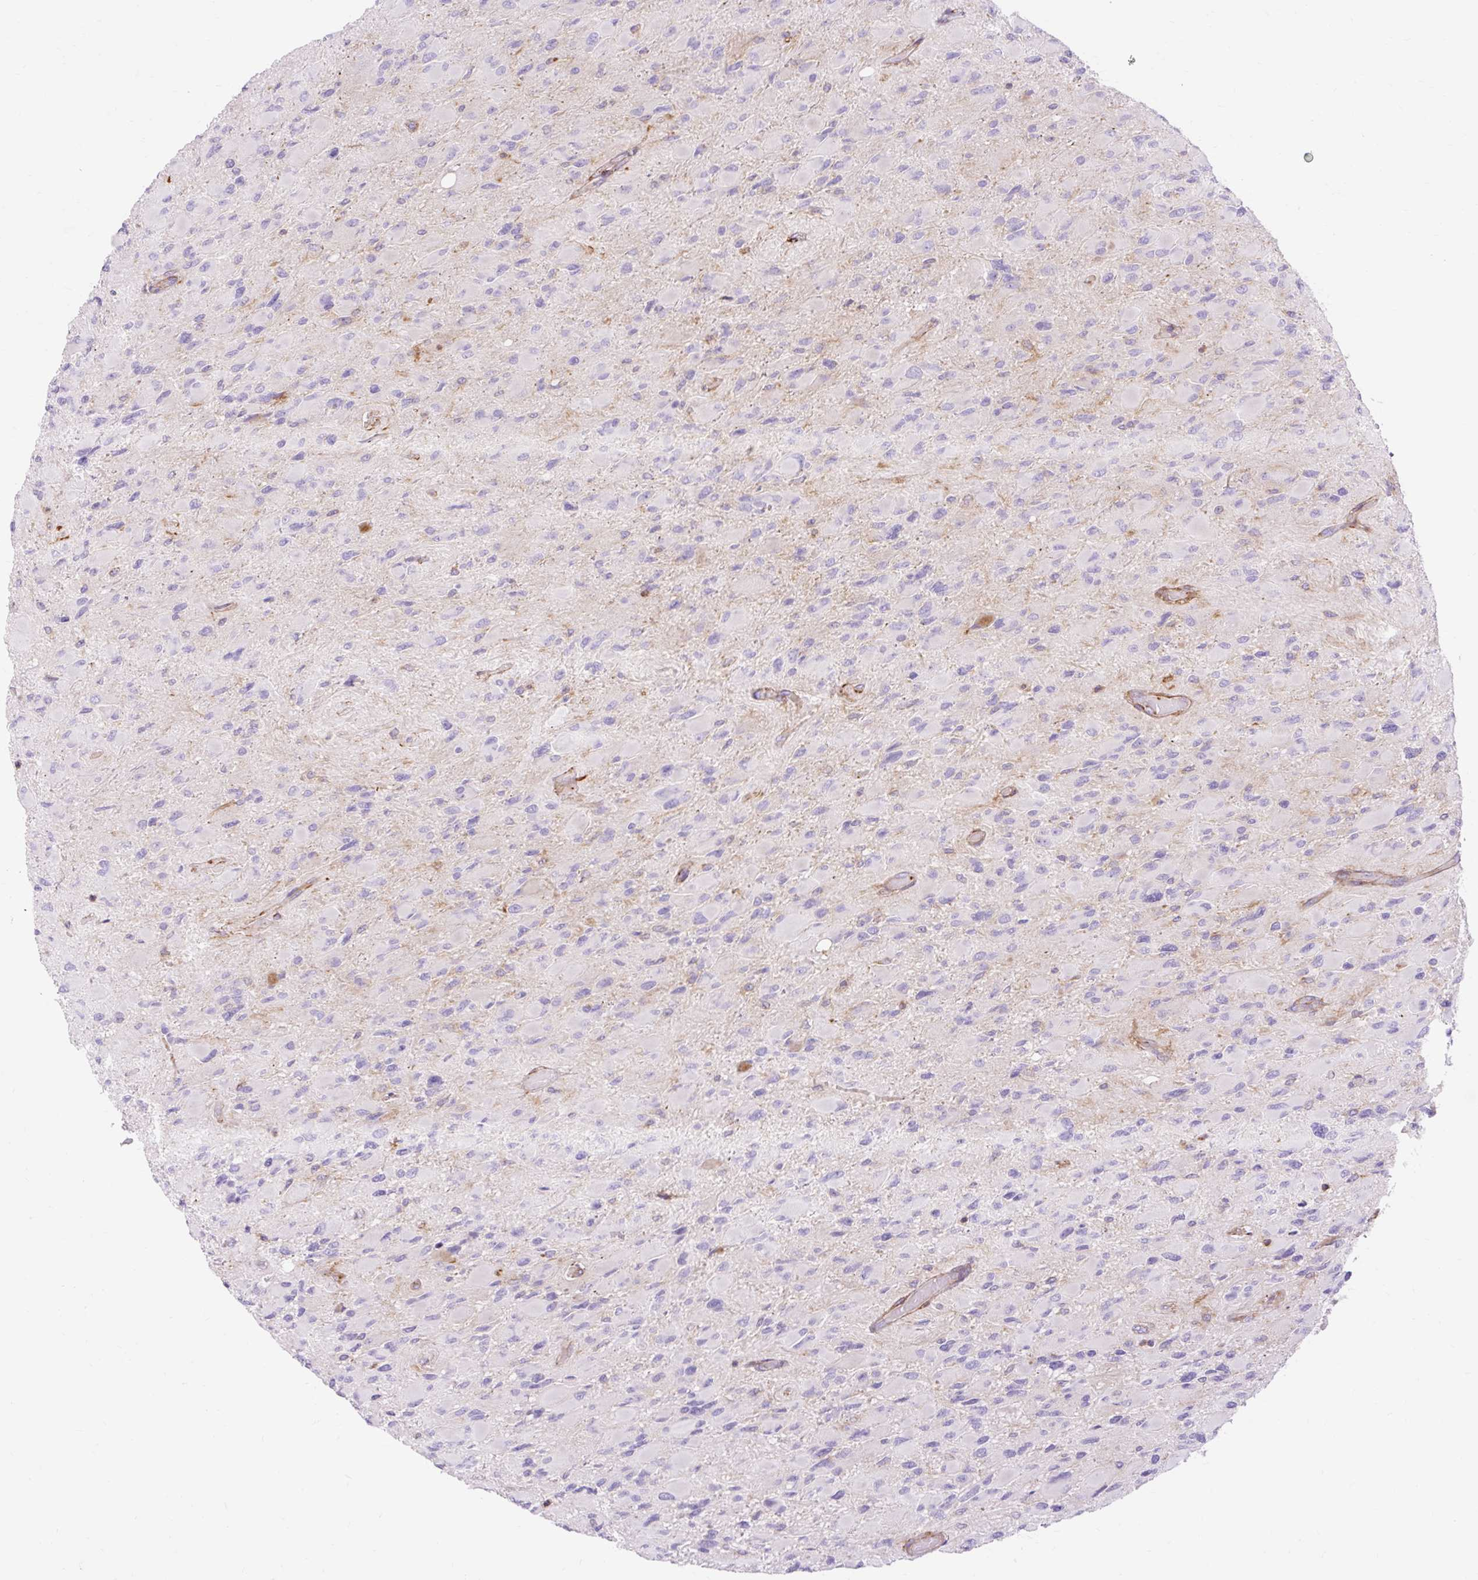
{"staining": {"intensity": "negative", "quantity": "none", "location": "none"}, "tissue": "glioma", "cell_type": "Tumor cells", "image_type": "cancer", "snomed": [{"axis": "morphology", "description": "Glioma, malignant, High grade"}, {"axis": "topography", "description": "Cerebral cortex"}], "caption": "Immunohistochemical staining of glioma exhibits no significant staining in tumor cells.", "gene": "CORO7-PAM16", "patient": {"sex": "female", "age": 36}}